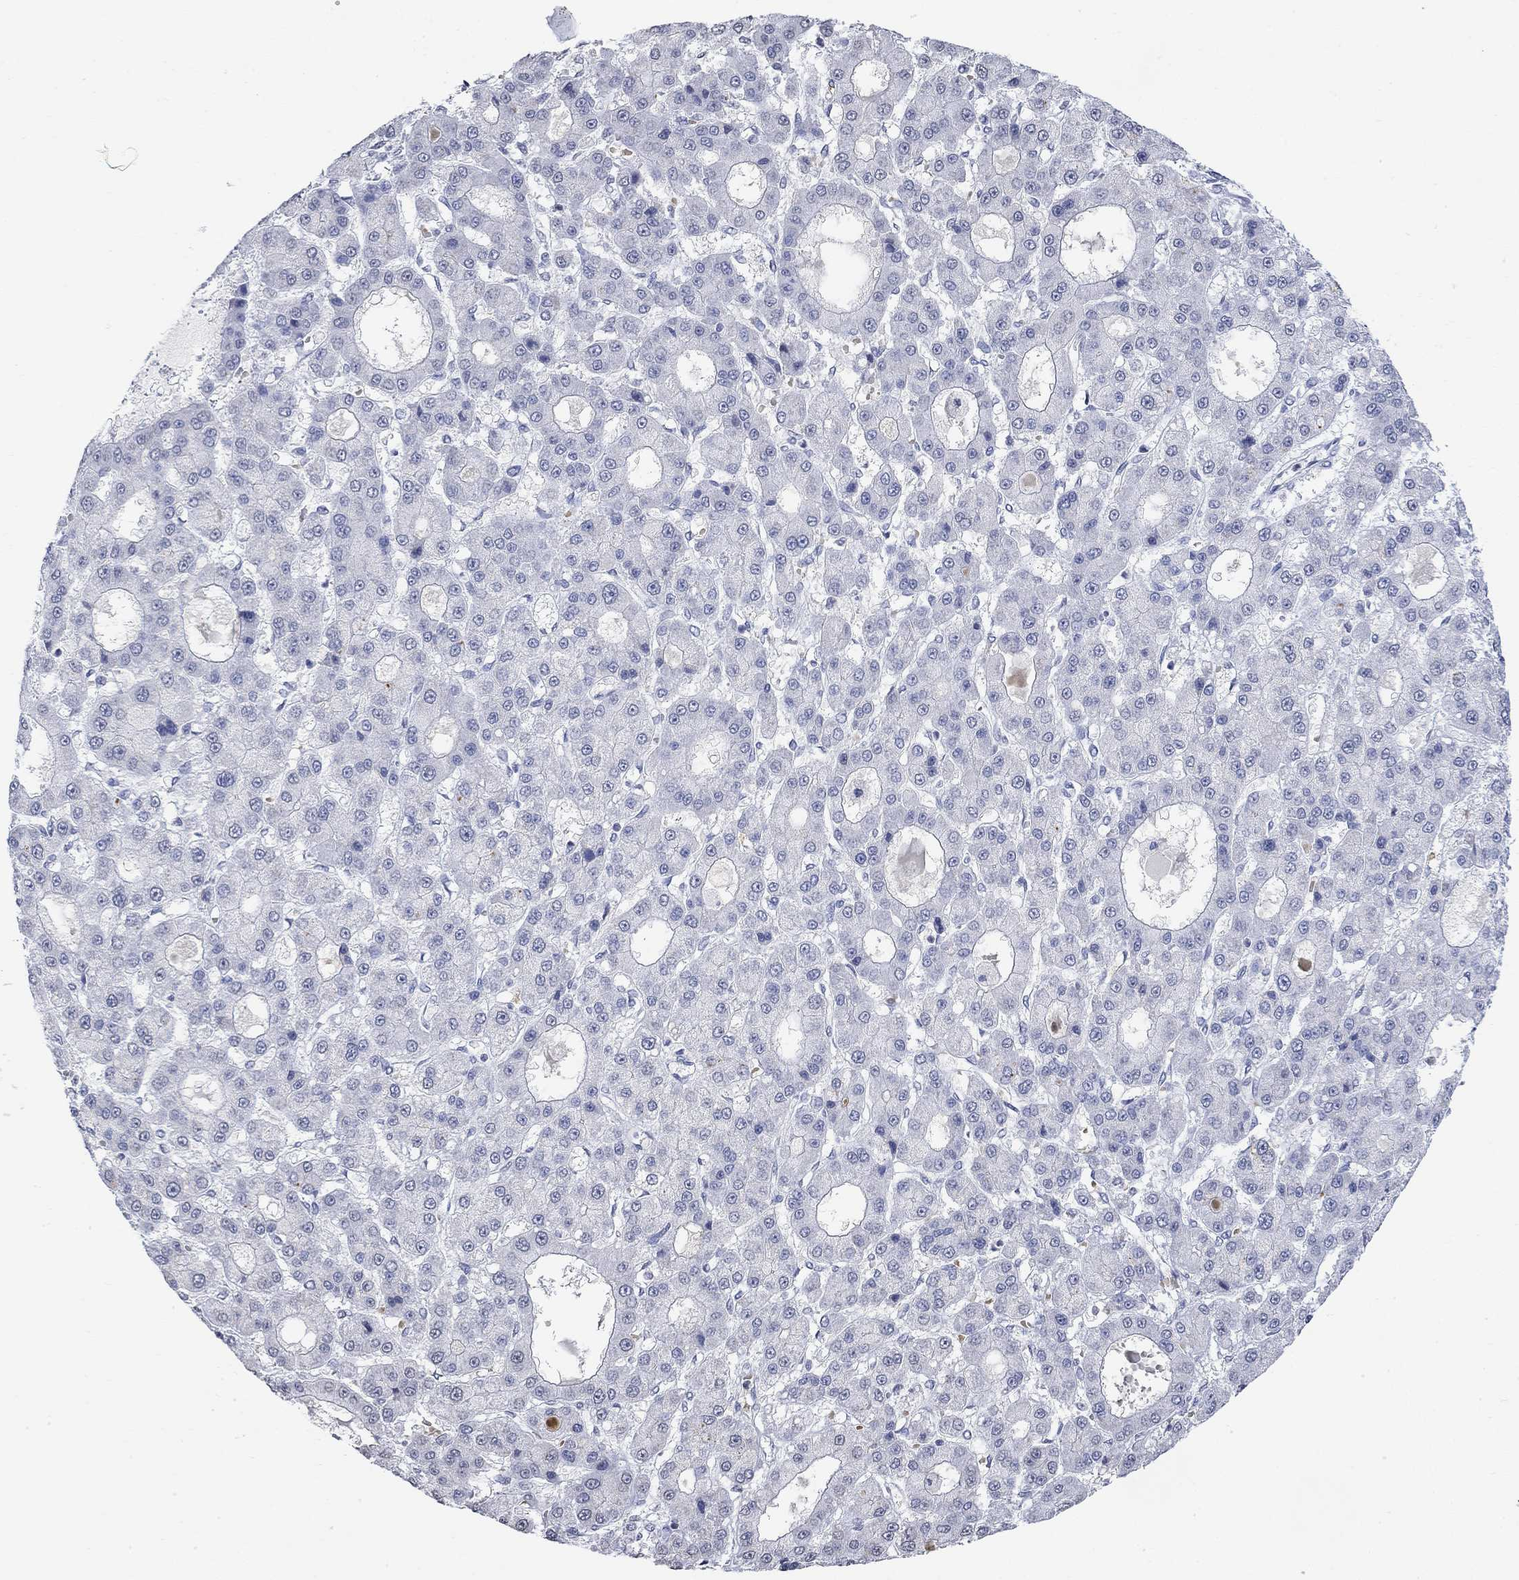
{"staining": {"intensity": "negative", "quantity": "none", "location": "none"}, "tissue": "liver cancer", "cell_type": "Tumor cells", "image_type": "cancer", "snomed": [{"axis": "morphology", "description": "Carcinoma, Hepatocellular, NOS"}, {"axis": "topography", "description": "Liver"}], "caption": "DAB (3,3'-diaminobenzidine) immunohistochemical staining of liver hepatocellular carcinoma demonstrates no significant staining in tumor cells.", "gene": "TMEM255A", "patient": {"sex": "male", "age": 70}}